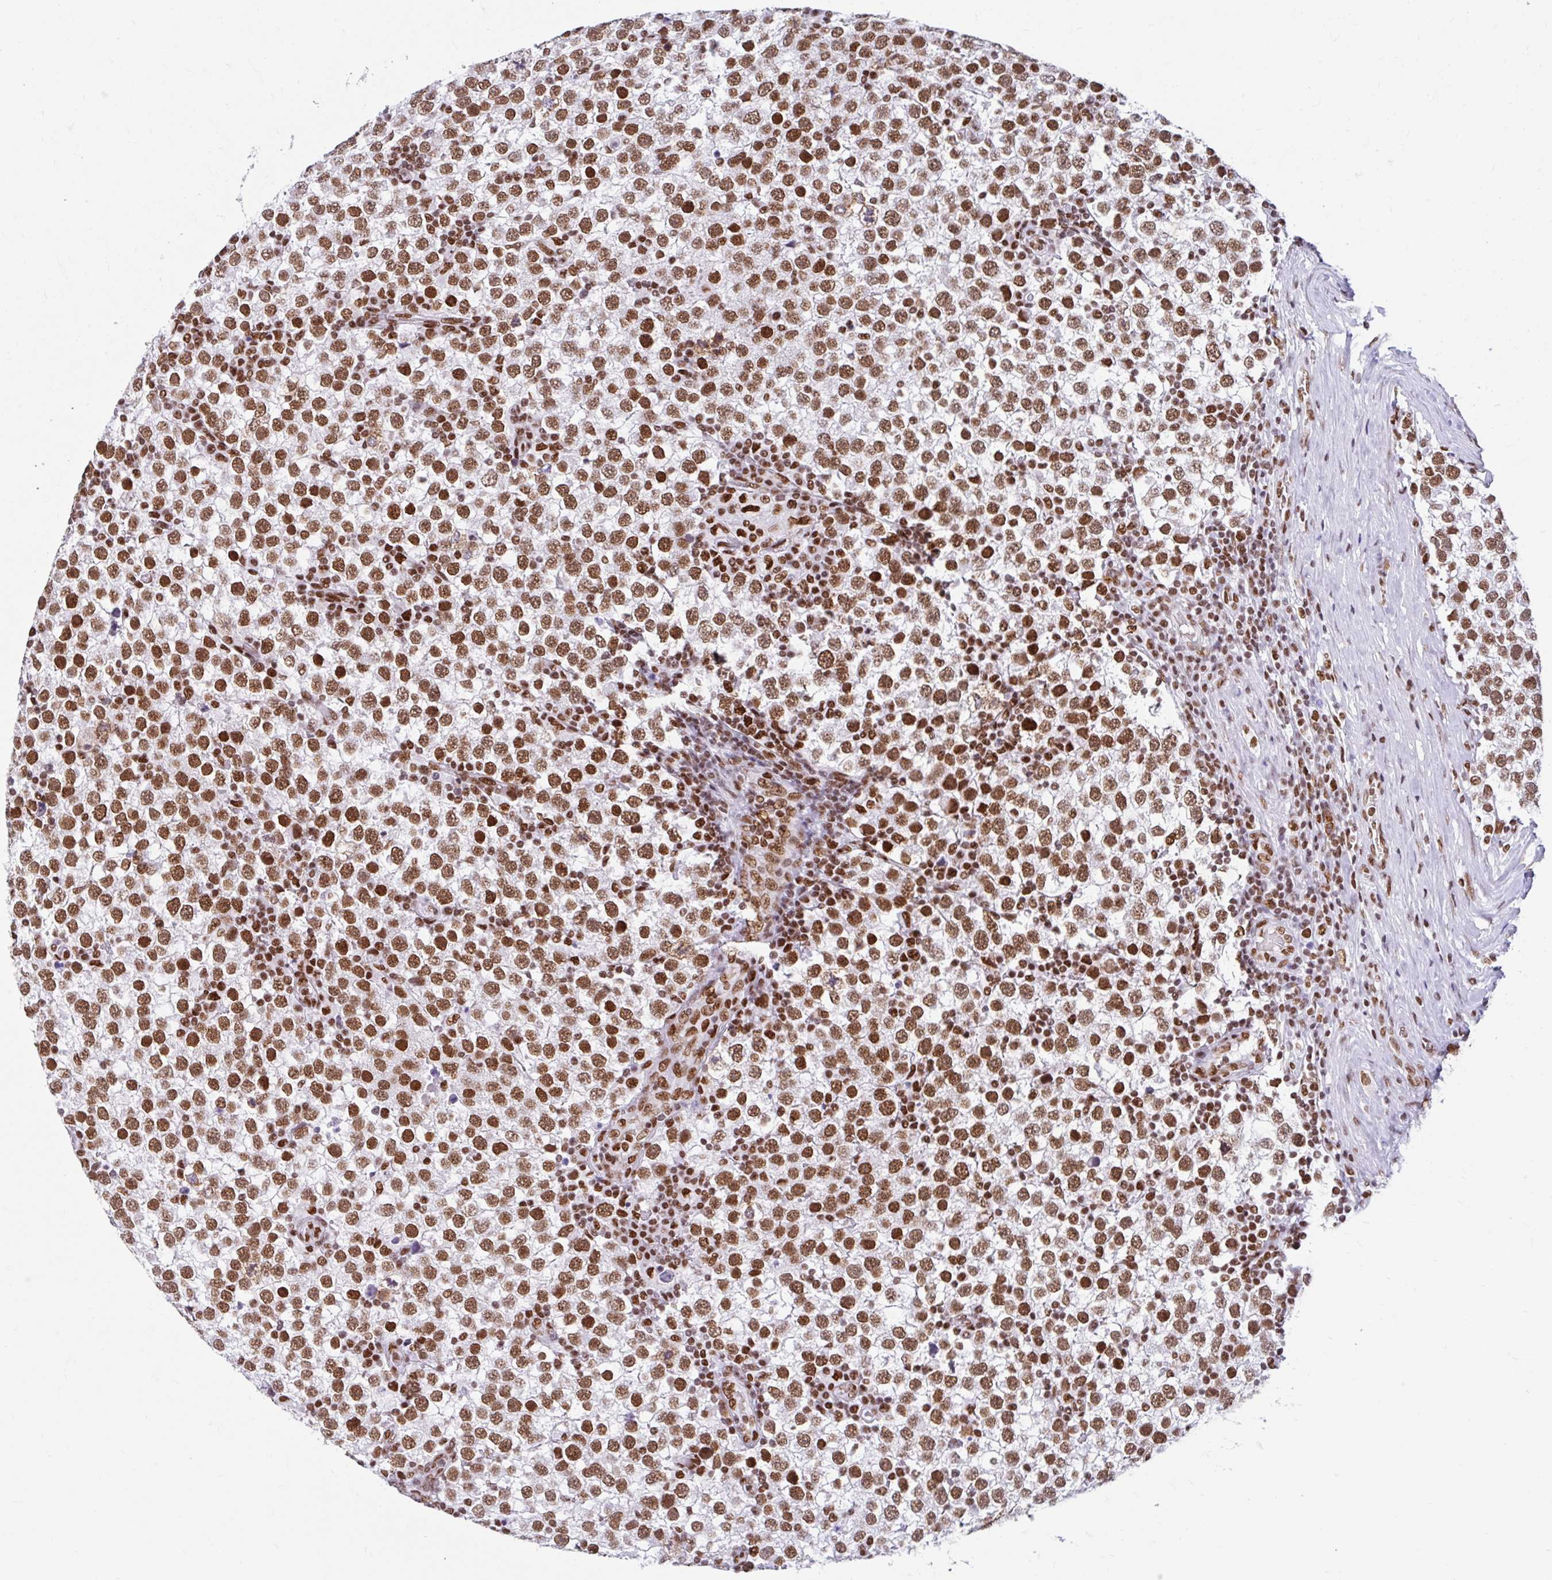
{"staining": {"intensity": "moderate", "quantity": ">75%", "location": "nuclear"}, "tissue": "testis cancer", "cell_type": "Tumor cells", "image_type": "cancer", "snomed": [{"axis": "morphology", "description": "Seminoma, NOS"}, {"axis": "topography", "description": "Testis"}], "caption": "Protein staining of testis seminoma tissue shows moderate nuclear staining in about >75% of tumor cells.", "gene": "KHDRBS1", "patient": {"sex": "male", "age": 34}}